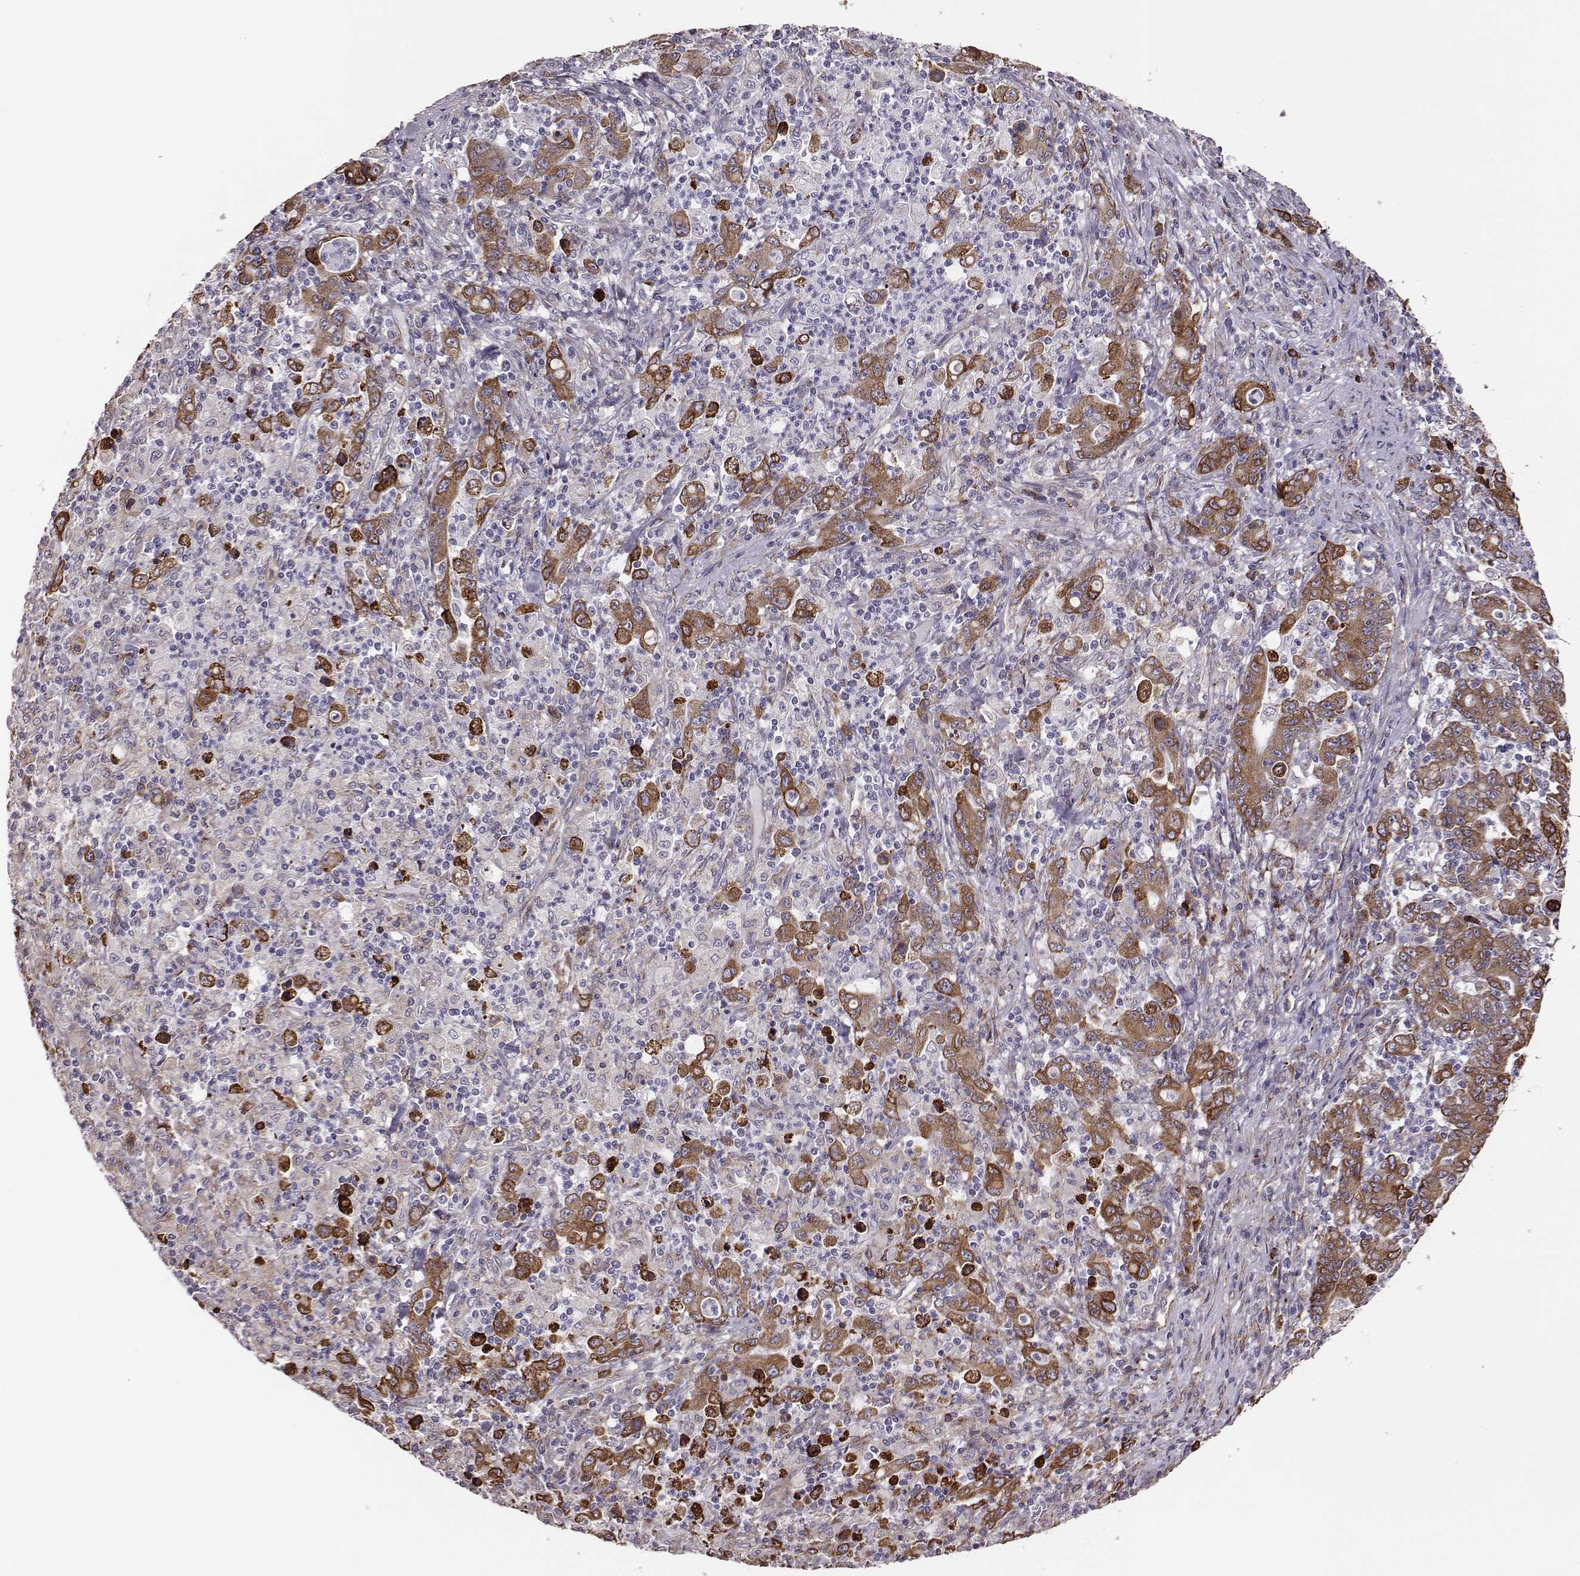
{"staining": {"intensity": "moderate", "quantity": ">75%", "location": "cytoplasmic/membranous"}, "tissue": "stomach cancer", "cell_type": "Tumor cells", "image_type": "cancer", "snomed": [{"axis": "morphology", "description": "Adenocarcinoma, NOS"}, {"axis": "topography", "description": "Stomach, upper"}], "caption": "This is an image of immunohistochemistry staining of stomach cancer (adenocarcinoma), which shows moderate staining in the cytoplasmic/membranous of tumor cells.", "gene": "SELENOI", "patient": {"sex": "male", "age": 69}}